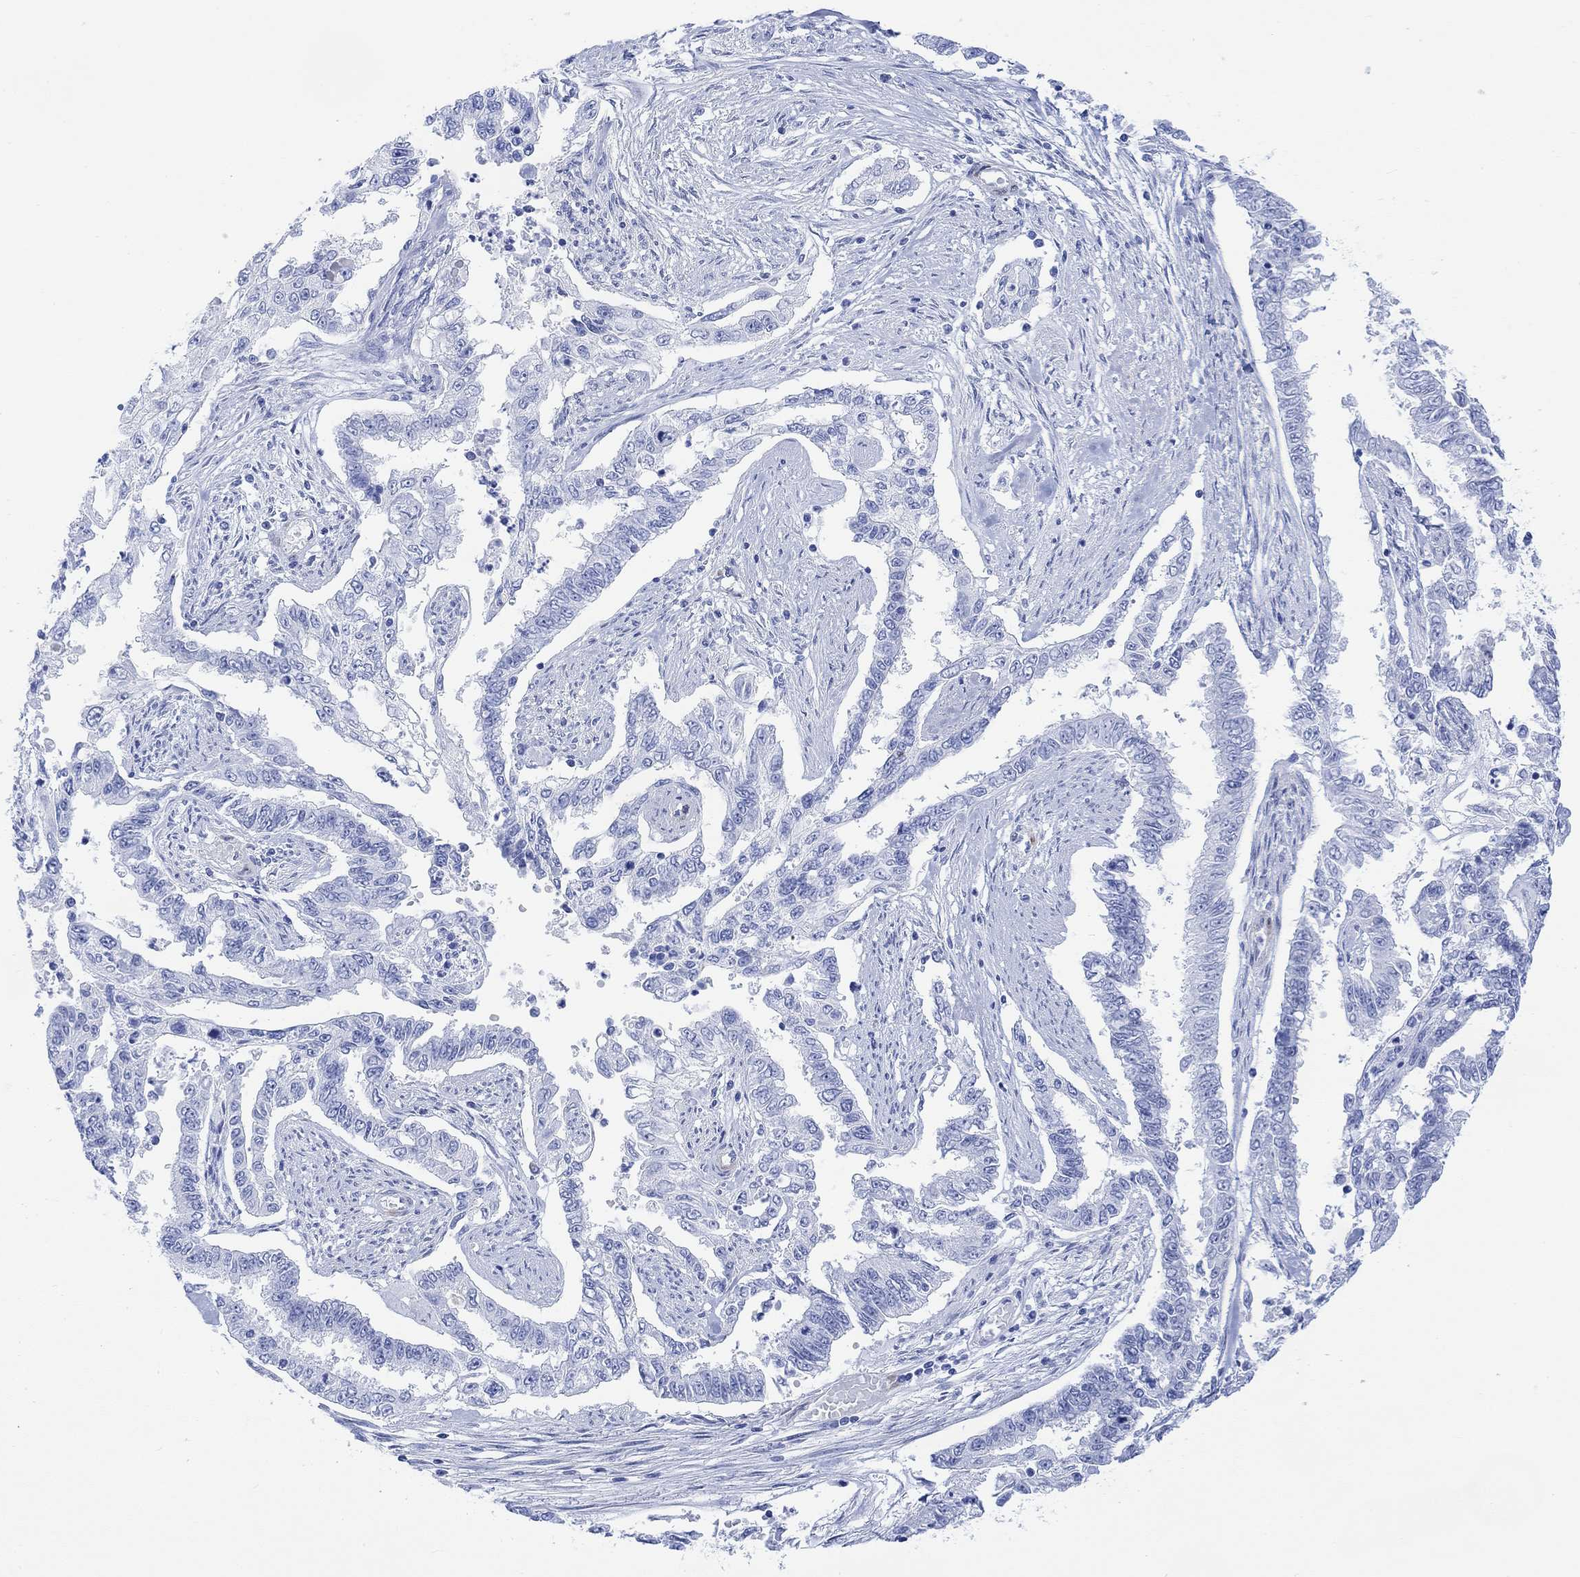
{"staining": {"intensity": "moderate", "quantity": "<25%", "location": "cytoplasmic/membranous"}, "tissue": "endometrial cancer", "cell_type": "Tumor cells", "image_type": "cancer", "snomed": [{"axis": "morphology", "description": "Adenocarcinoma, NOS"}, {"axis": "topography", "description": "Uterus"}], "caption": "Immunohistochemical staining of human endometrial adenocarcinoma demonstrates low levels of moderate cytoplasmic/membranous staining in about <25% of tumor cells.", "gene": "TPPP3", "patient": {"sex": "female", "age": 59}}